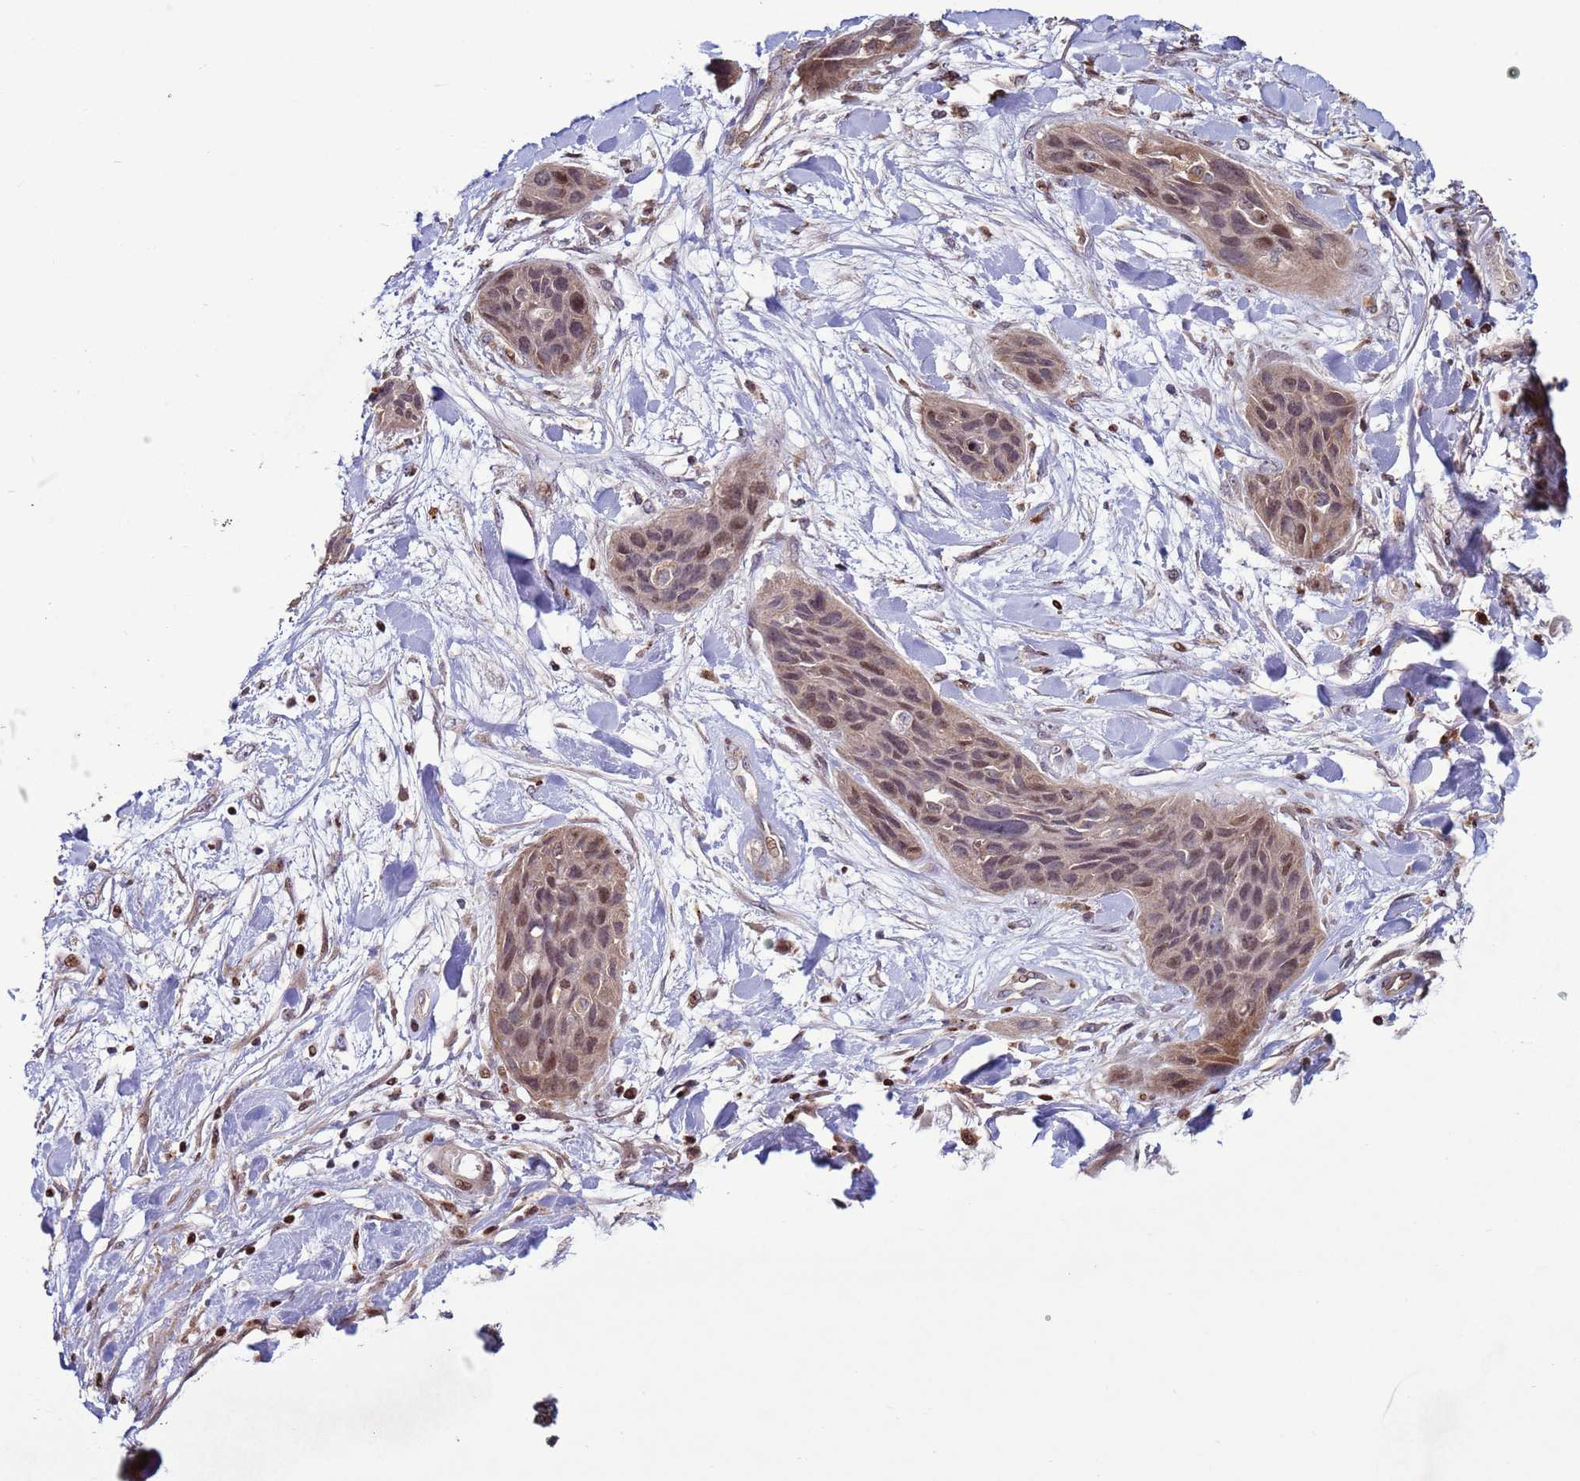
{"staining": {"intensity": "moderate", "quantity": "25%-75%", "location": "nuclear"}, "tissue": "lung cancer", "cell_type": "Tumor cells", "image_type": "cancer", "snomed": [{"axis": "morphology", "description": "Squamous cell carcinoma, NOS"}, {"axis": "topography", "description": "Lung"}], "caption": "Immunohistochemistry (IHC) histopathology image of lung cancer stained for a protein (brown), which reveals medium levels of moderate nuclear positivity in approximately 25%-75% of tumor cells.", "gene": "HGH1", "patient": {"sex": "female", "age": 70}}